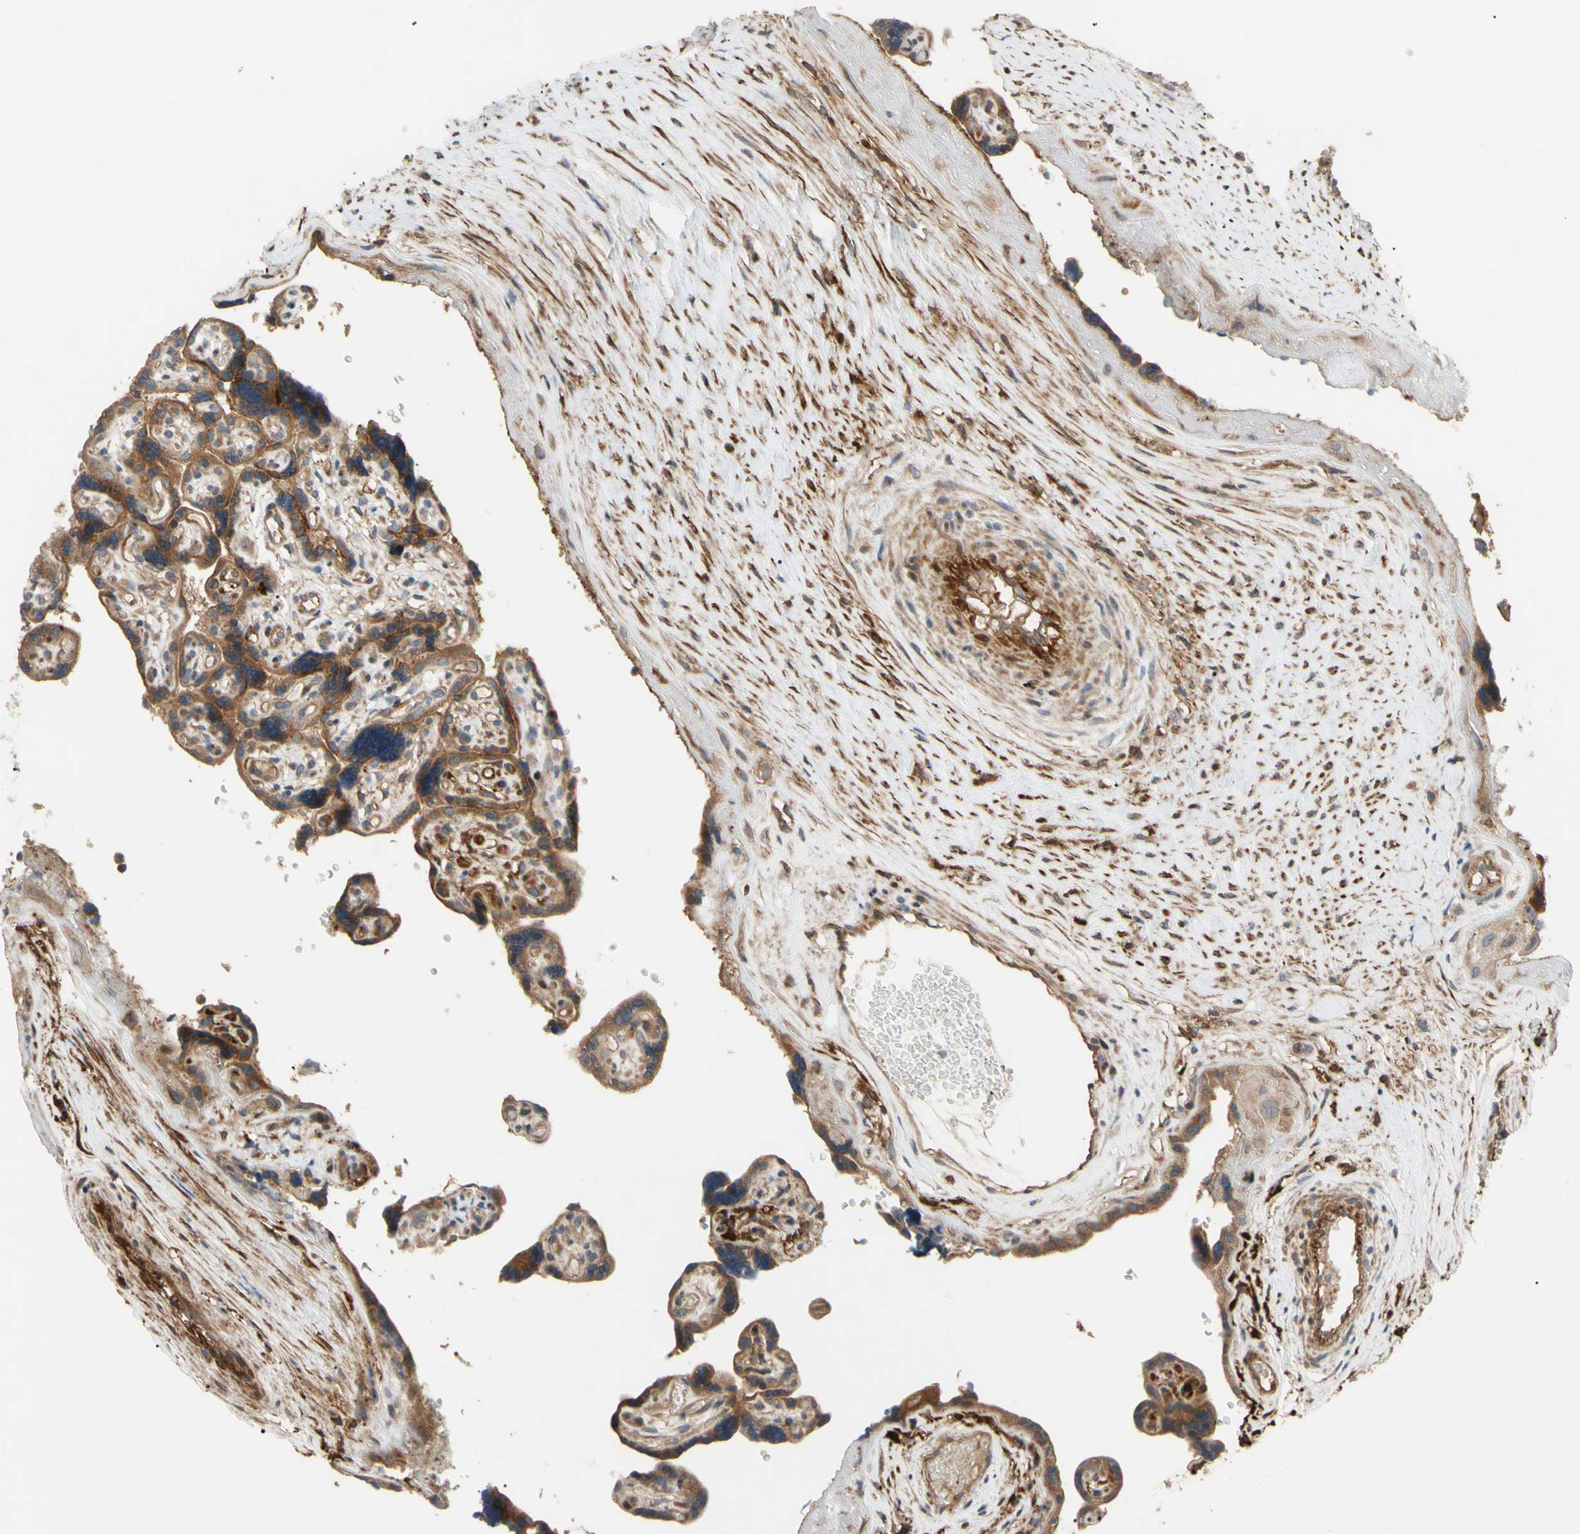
{"staining": {"intensity": "moderate", "quantity": ">75%", "location": "cytoplasmic/membranous"}, "tissue": "placenta", "cell_type": "Decidual cells", "image_type": "normal", "snomed": [{"axis": "morphology", "description": "Normal tissue, NOS"}, {"axis": "topography", "description": "Placenta"}], "caption": "Immunohistochemistry histopathology image of benign placenta stained for a protein (brown), which reveals medium levels of moderate cytoplasmic/membranous positivity in about >75% of decidual cells.", "gene": "SPTLC1", "patient": {"sex": "female", "age": 30}}